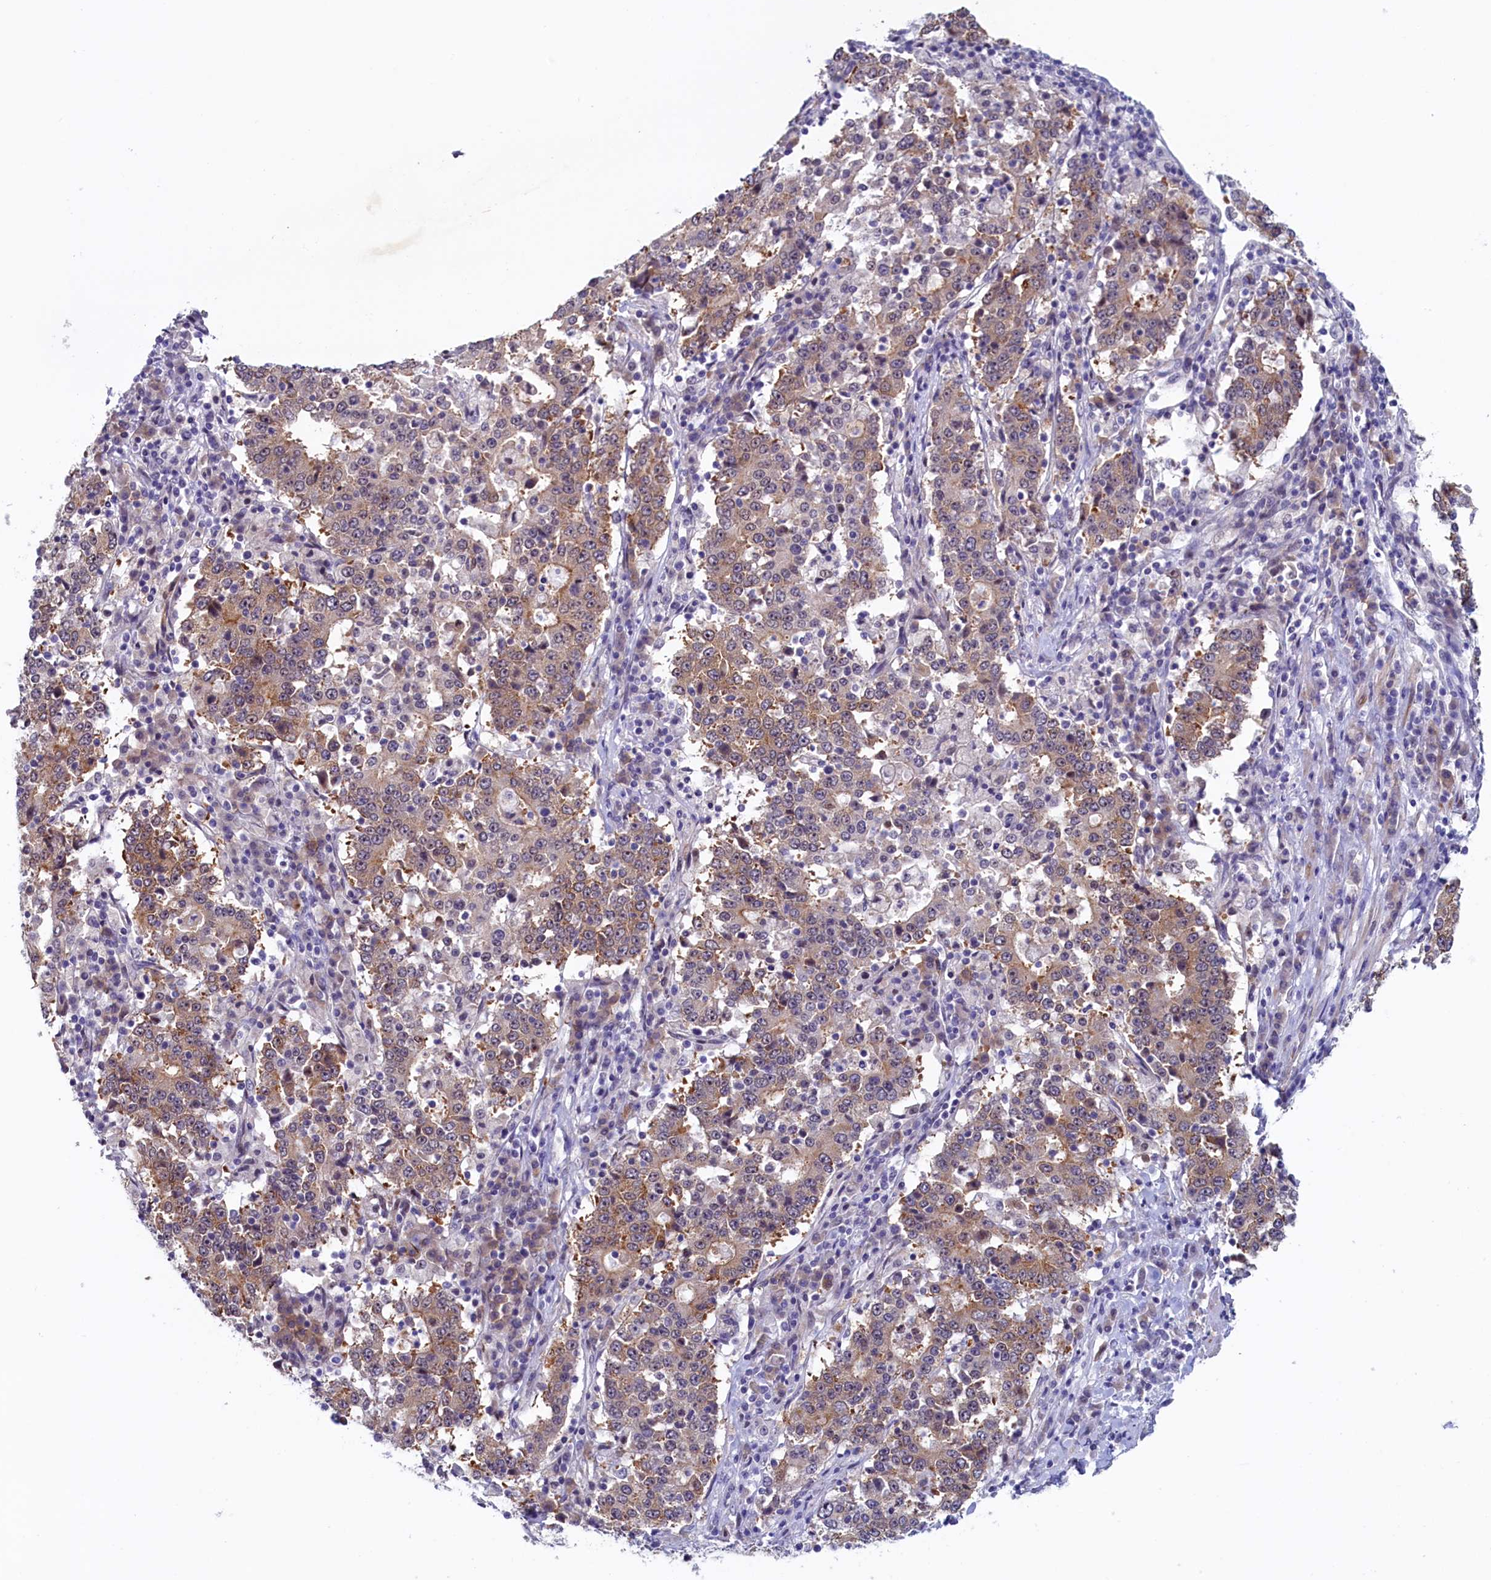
{"staining": {"intensity": "moderate", "quantity": ">75%", "location": "cytoplasmic/membranous"}, "tissue": "stomach cancer", "cell_type": "Tumor cells", "image_type": "cancer", "snomed": [{"axis": "morphology", "description": "Adenocarcinoma, NOS"}, {"axis": "topography", "description": "Stomach"}], "caption": "A histopathology image of stomach adenocarcinoma stained for a protein reveals moderate cytoplasmic/membranous brown staining in tumor cells.", "gene": "PACSIN3", "patient": {"sex": "male", "age": 59}}